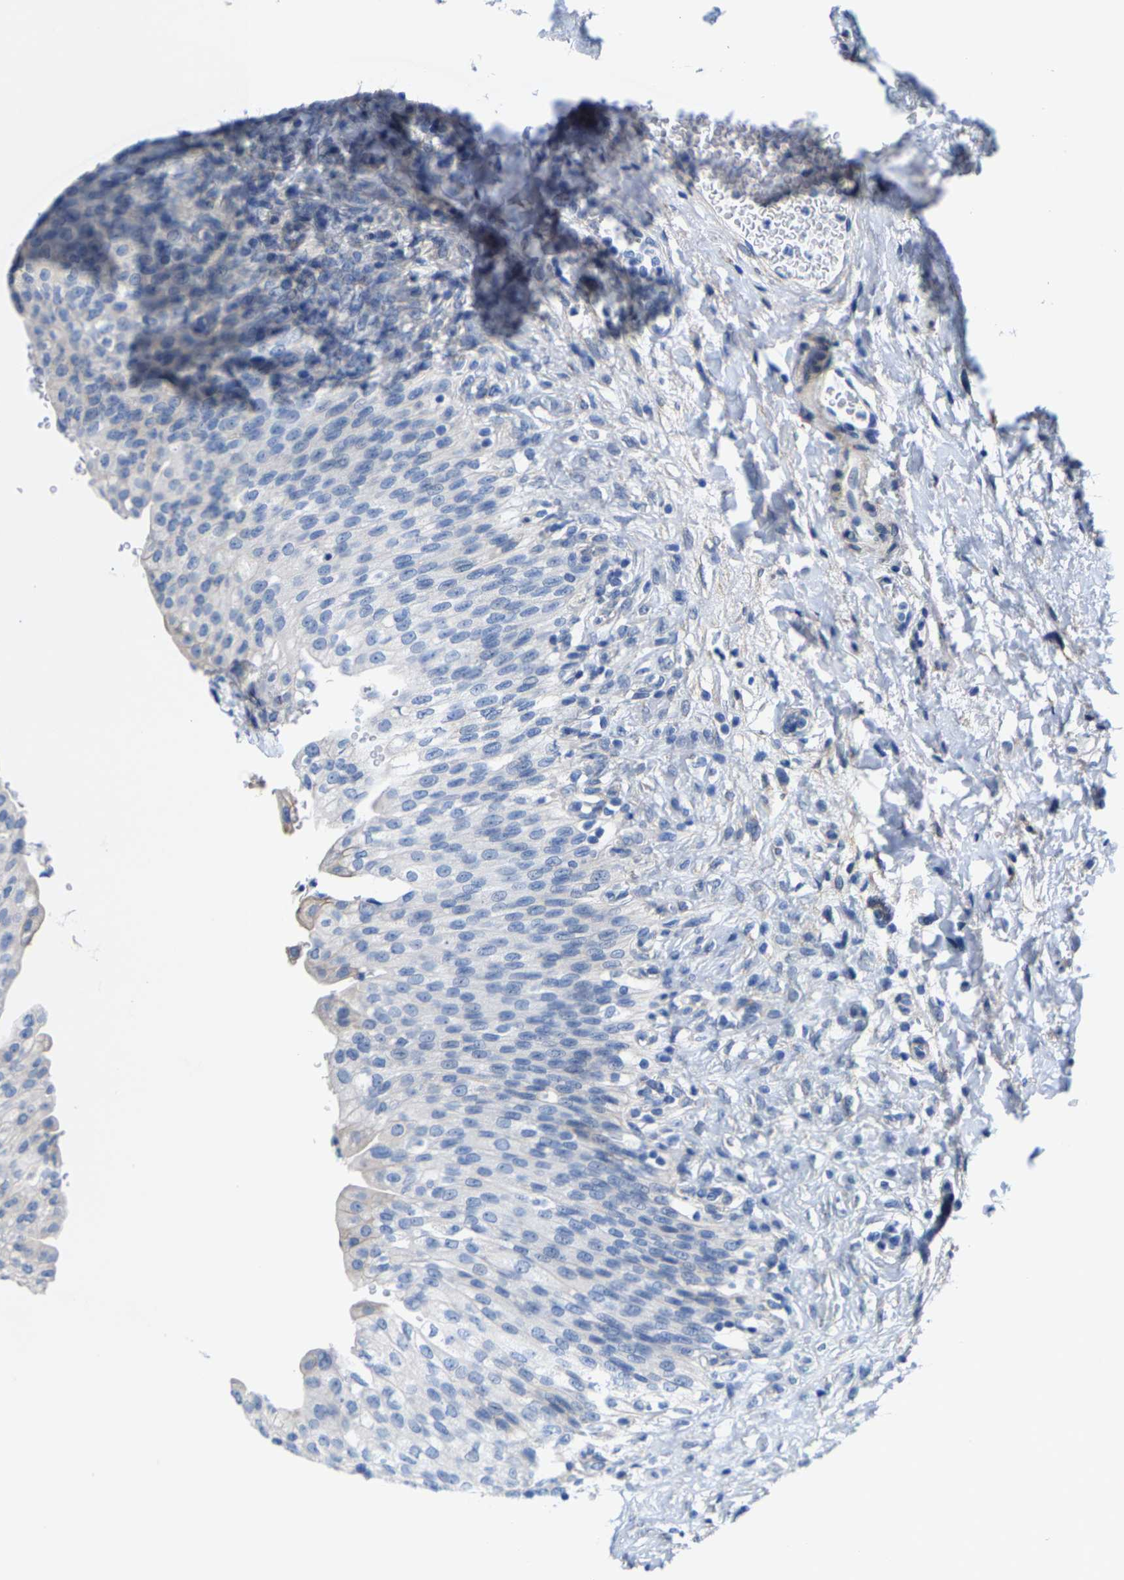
{"staining": {"intensity": "negative", "quantity": "none", "location": "none"}, "tissue": "urinary bladder", "cell_type": "Urothelial cells", "image_type": "normal", "snomed": [{"axis": "morphology", "description": "Urothelial carcinoma, High grade"}, {"axis": "topography", "description": "Urinary bladder"}], "caption": "DAB immunohistochemical staining of unremarkable urinary bladder exhibits no significant staining in urothelial cells.", "gene": "DSCAM", "patient": {"sex": "male", "age": 46}}